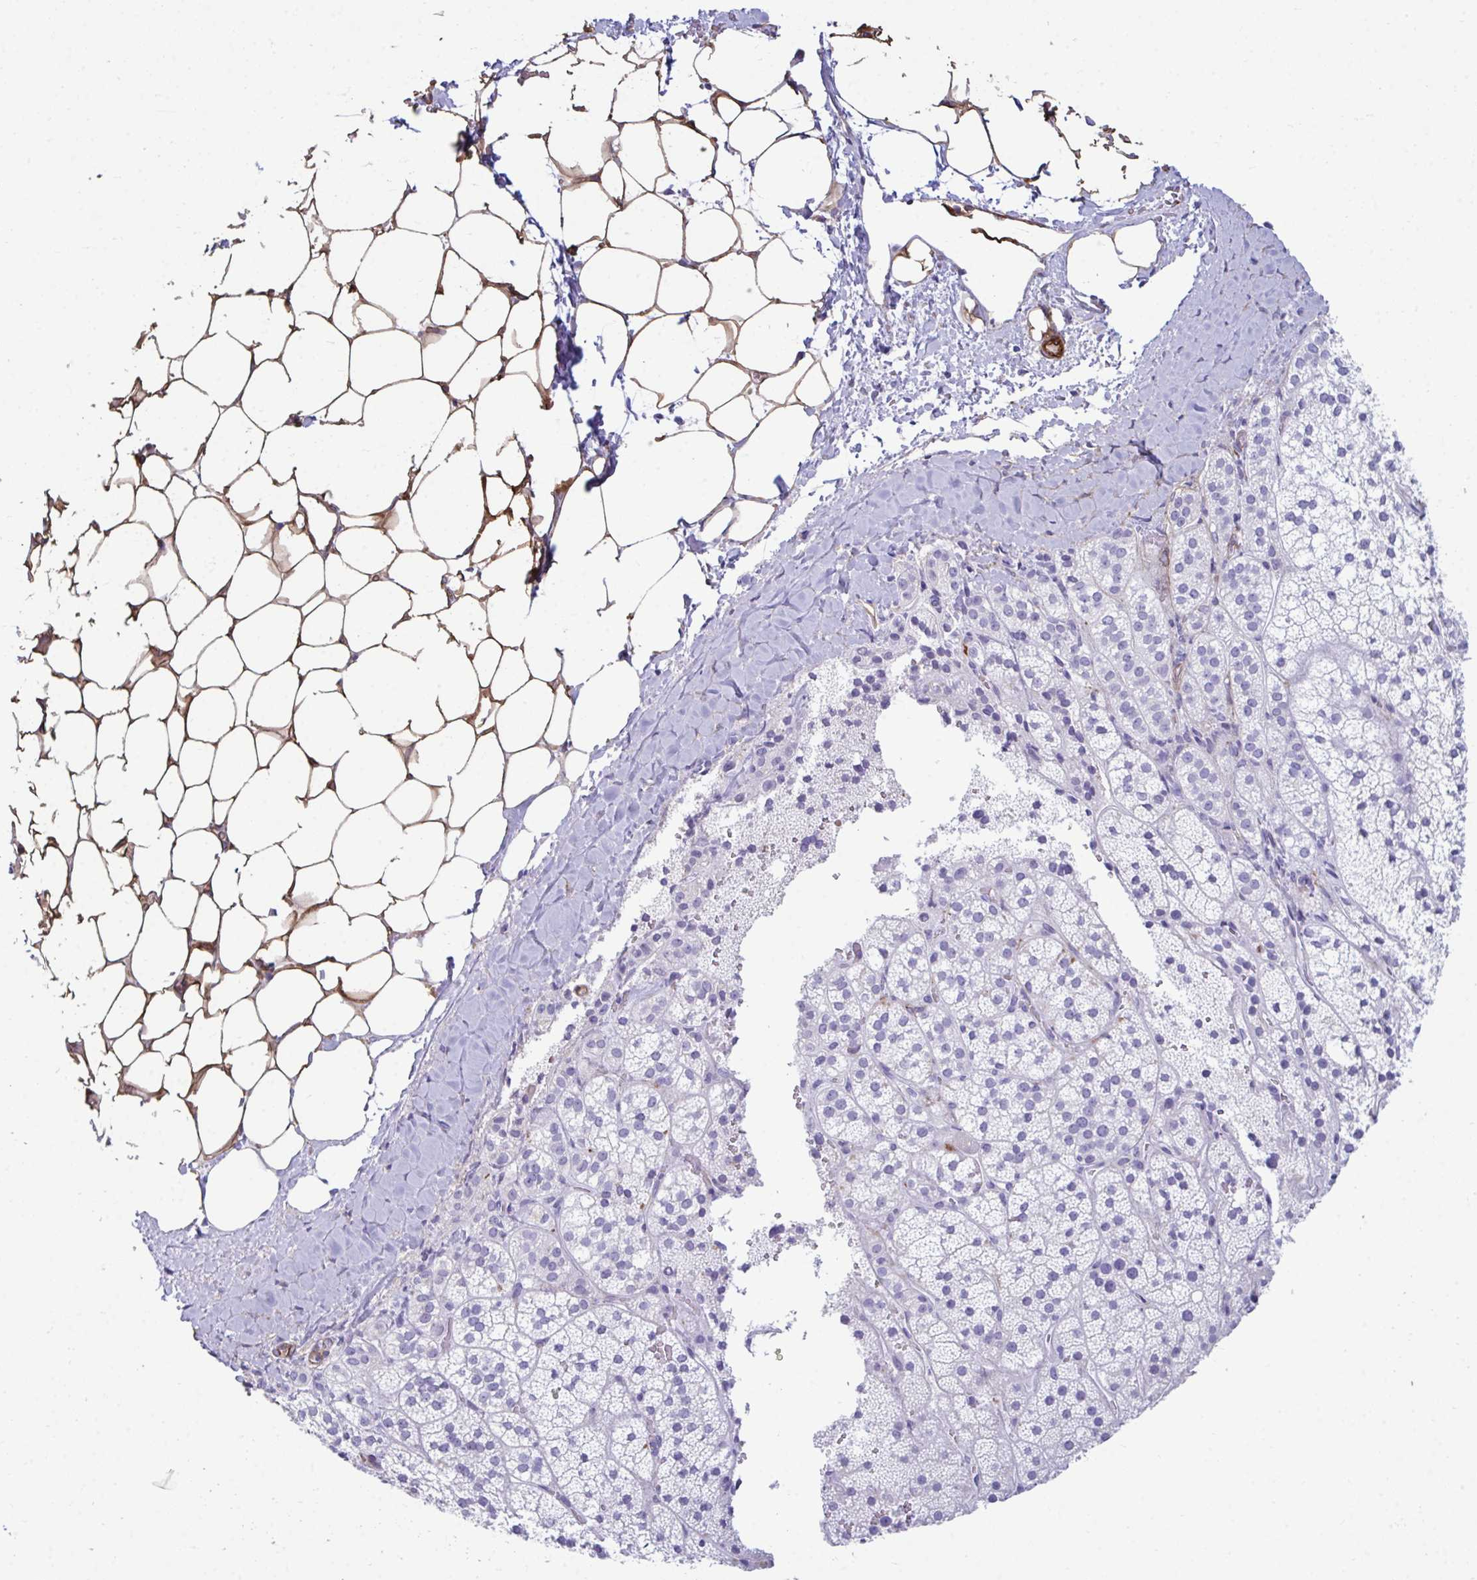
{"staining": {"intensity": "negative", "quantity": "none", "location": "none"}, "tissue": "adrenal gland", "cell_type": "Glandular cells", "image_type": "normal", "snomed": [{"axis": "morphology", "description": "Normal tissue, NOS"}, {"axis": "topography", "description": "Adrenal gland"}], "caption": "Glandular cells are negative for protein expression in normal human adrenal gland. The staining is performed using DAB brown chromogen with nuclei counter-stained in using hematoxylin.", "gene": "UBL3", "patient": {"sex": "male", "age": 53}}